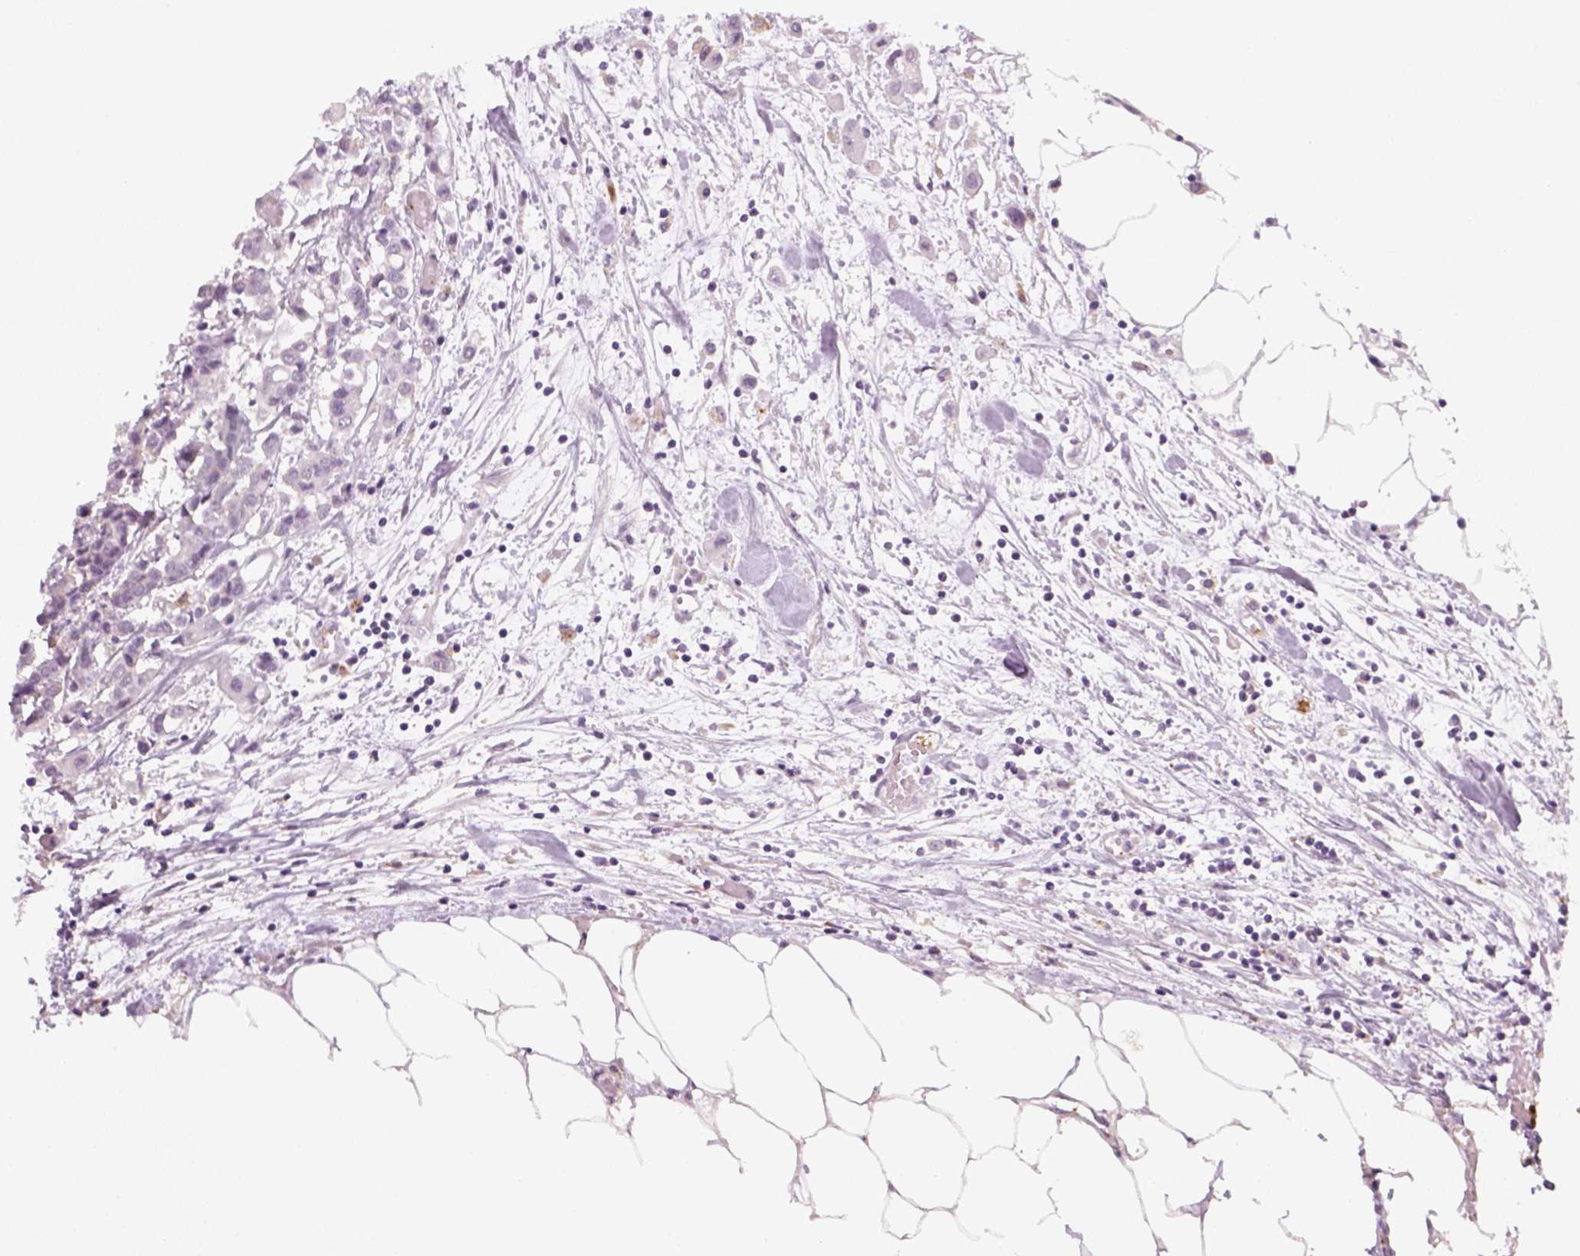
{"staining": {"intensity": "negative", "quantity": "none", "location": "none"}, "tissue": "carcinoid", "cell_type": "Tumor cells", "image_type": "cancer", "snomed": [{"axis": "morphology", "description": "Carcinoid, malignant, NOS"}, {"axis": "topography", "description": "Colon"}], "caption": "IHC photomicrograph of neoplastic tissue: carcinoid (malignant) stained with DAB (3,3'-diaminobenzidine) exhibits no significant protein expression in tumor cells.", "gene": "FAM163B", "patient": {"sex": "male", "age": 81}}